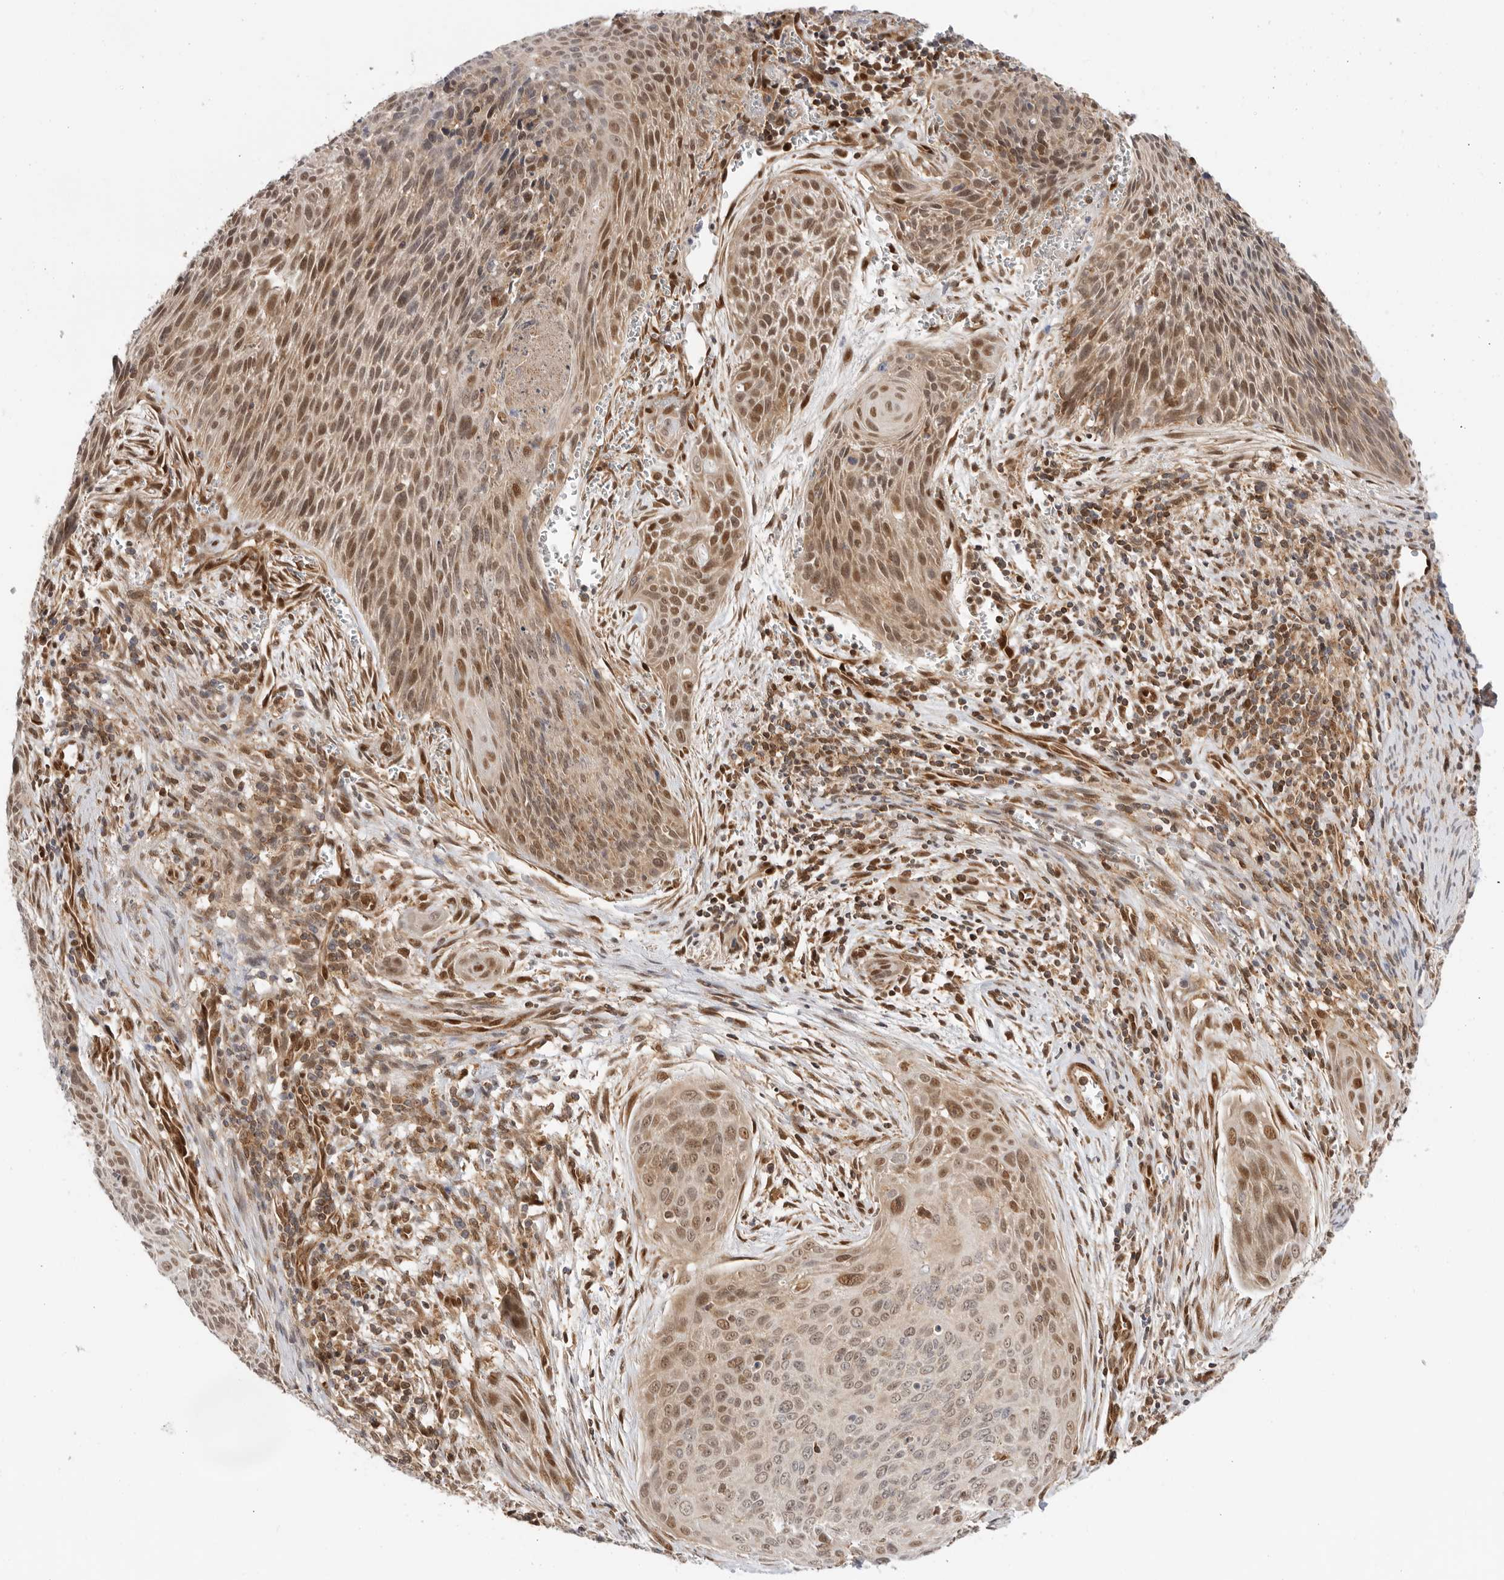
{"staining": {"intensity": "moderate", "quantity": "25%-75%", "location": "cytoplasmic/membranous,nuclear"}, "tissue": "cervical cancer", "cell_type": "Tumor cells", "image_type": "cancer", "snomed": [{"axis": "morphology", "description": "Squamous cell carcinoma, NOS"}, {"axis": "topography", "description": "Cervix"}], "caption": "Brown immunohistochemical staining in human squamous cell carcinoma (cervical) displays moderate cytoplasmic/membranous and nuclear expression in about 25%-75% of tumor cells. Ihc stains the protein of interest in brown and the nuclei are stained blue.", "gene": "DCAF8", "patient": {"sex": "female", "age": 55}}